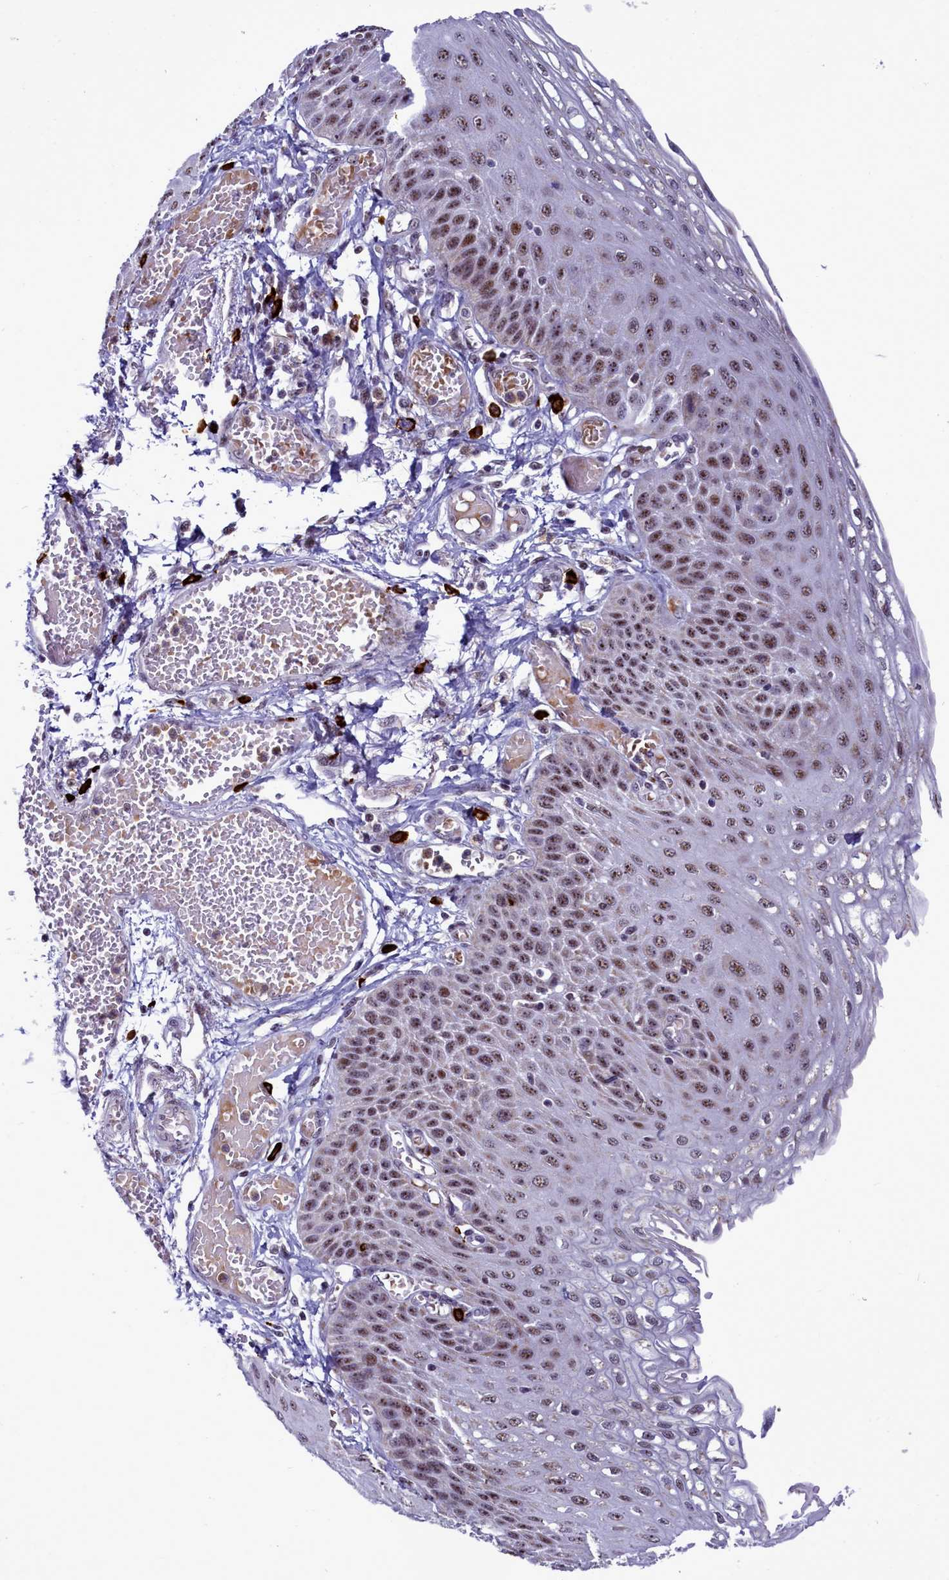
{"staining": {"intensity": "moderate", "quantity": ">75%", "location": "nuclear"}, "tissue": "esophagus", "cell_type": "Squamous epithelial cells", "image_type": "normal", "snomed": [{"axis": "morphology", "description": "Normal tissue, NOS"}, {"axis": "topography", "description": "Esophagus"}], "caption": "An IHC image of normal tissue is shown. Protein staining in brown shows moderate nuclear positivity in esophagus within squamous epithelial cells.", "gene": "POM121L2", "patient": {"sex": "male", "age": 81}}